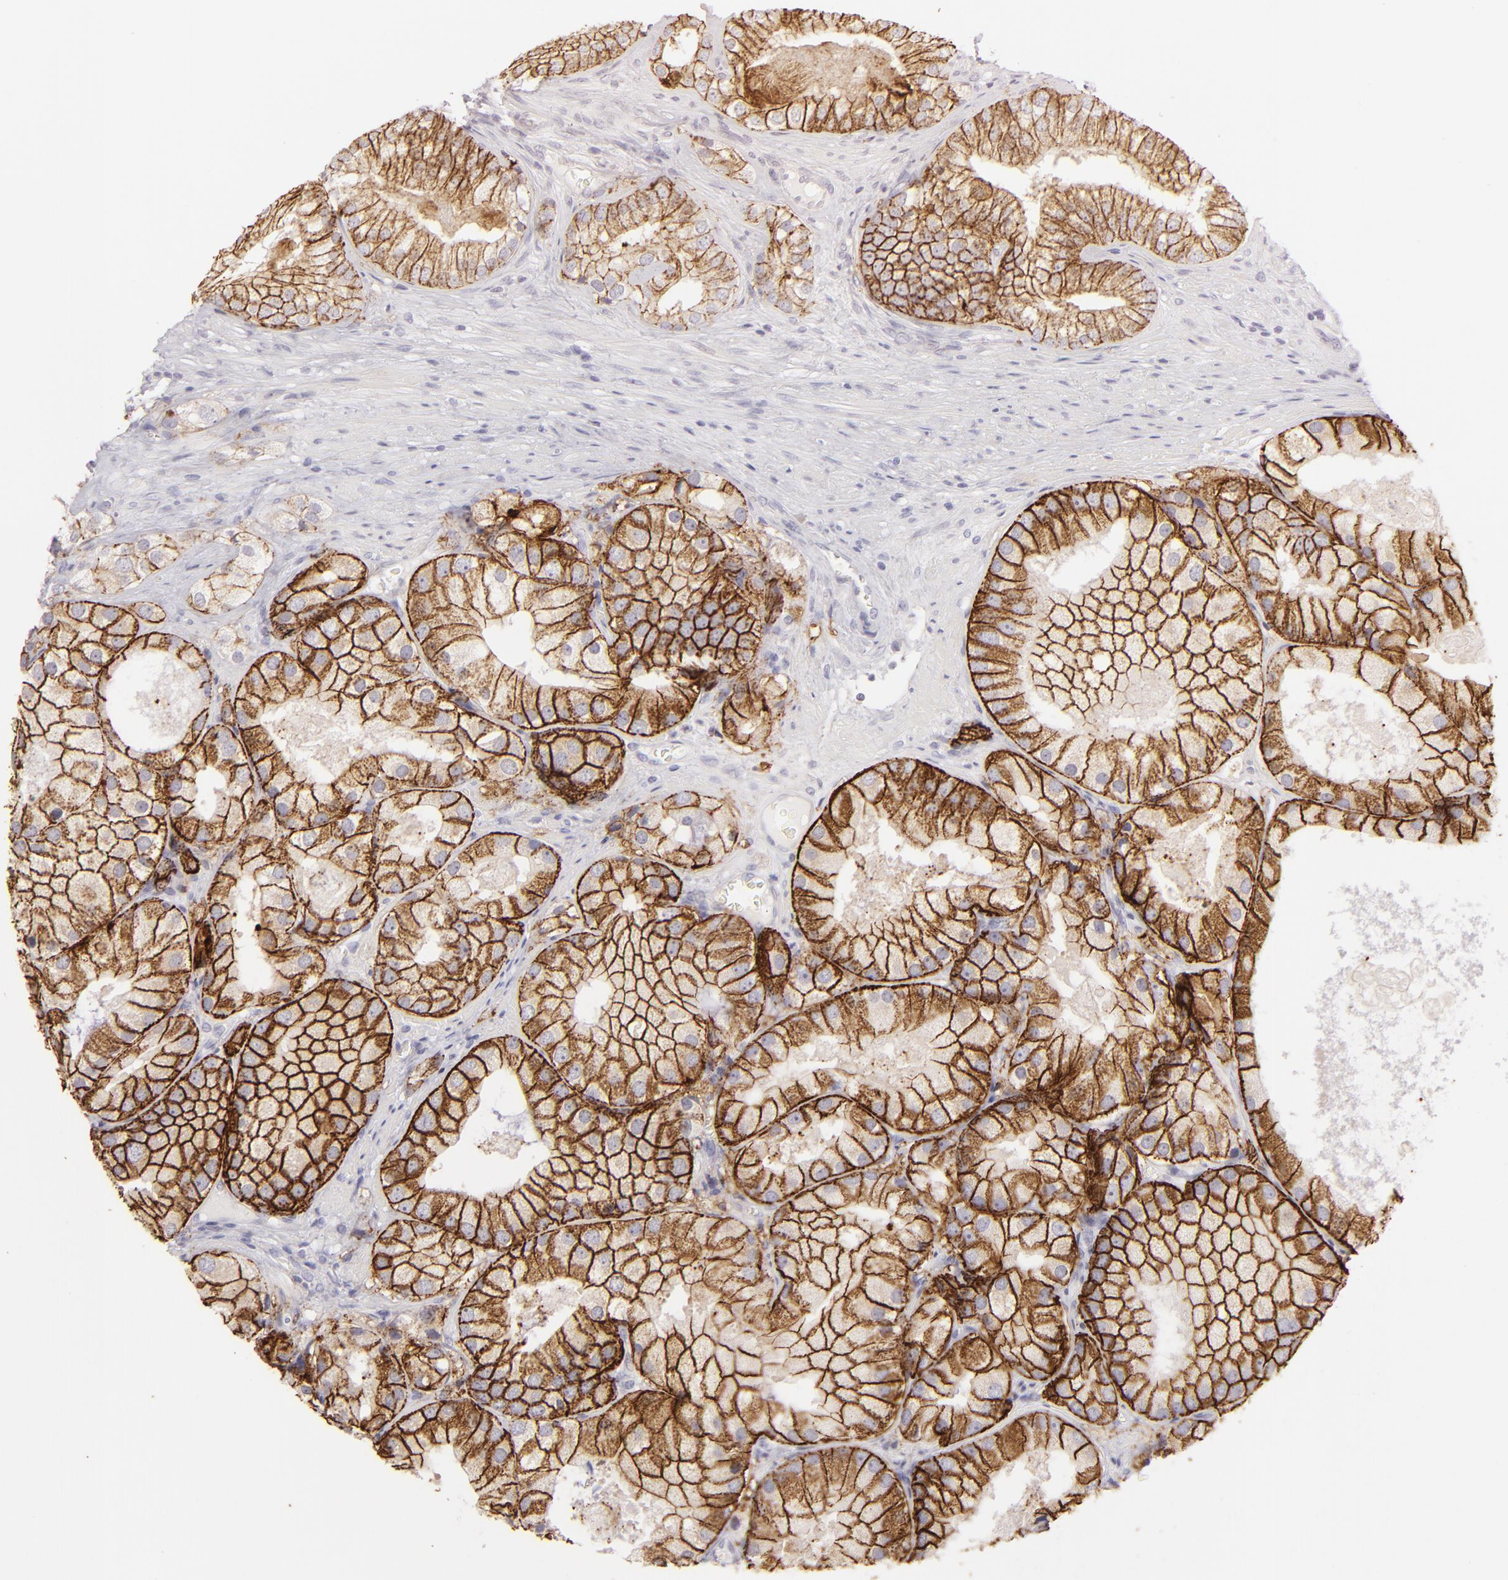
{"staining": {"intensity": "strong", "quantity": ">75%", "location": "cytoplasmic/membranous"}, "tissue": "prostate cancer", "cell_type": "Tumor cells", "image_type": "cancer", "snomed": [{"axis": "morphology", "description": "Adenocarcinoma, Low grade"}, {"axis": "topography", "description": "Prostate"}], "caption": "Prostate cancer (adenocarcinoma (low-grade)) was stained to show a protein in brown. There is high levels of strong cytoplasmic/membranous expression in approximately >75% of tumor cells.", "gene": "CLDN4", "patient": {"sex": "male", "age": 69}}